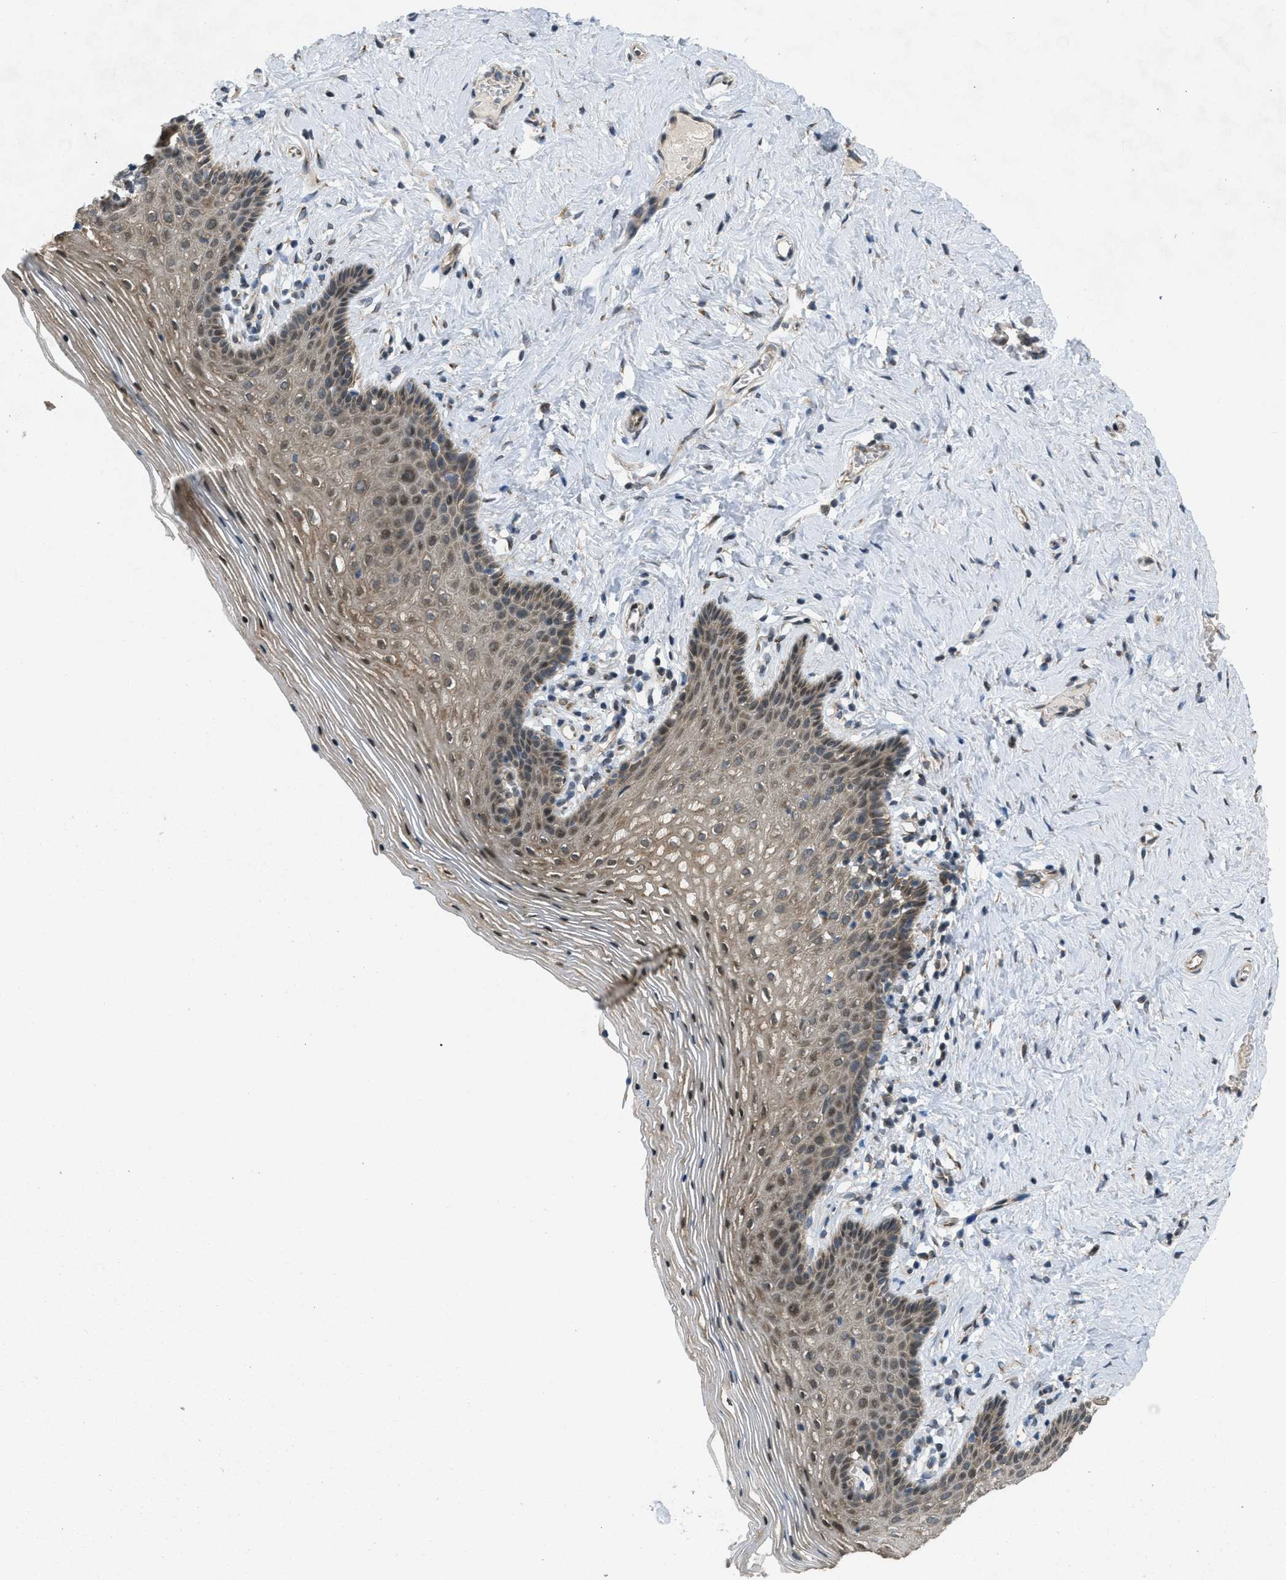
{"staining": {"intensity": "weak", "quantity": ">75%", "location": "cytoplasmic/membranous,nuclear"}, "tissue": "vagina", "cell_type": "Squamous epithelial cells", "image_type": "normal", "snomed": [{"axis": "morphology", "description": "Normal tissue, NOS"}, {"axis": "topography", "description": "Vagina"}], "caption": "Protein staining of unremarkable vagina shows weak cytoplasmic/membranous,nuclear positivity in approximately >75% of squamous epithelial cells.", "gene": "IFNLR1", "patient": {"sex": "female", "age": 32}}